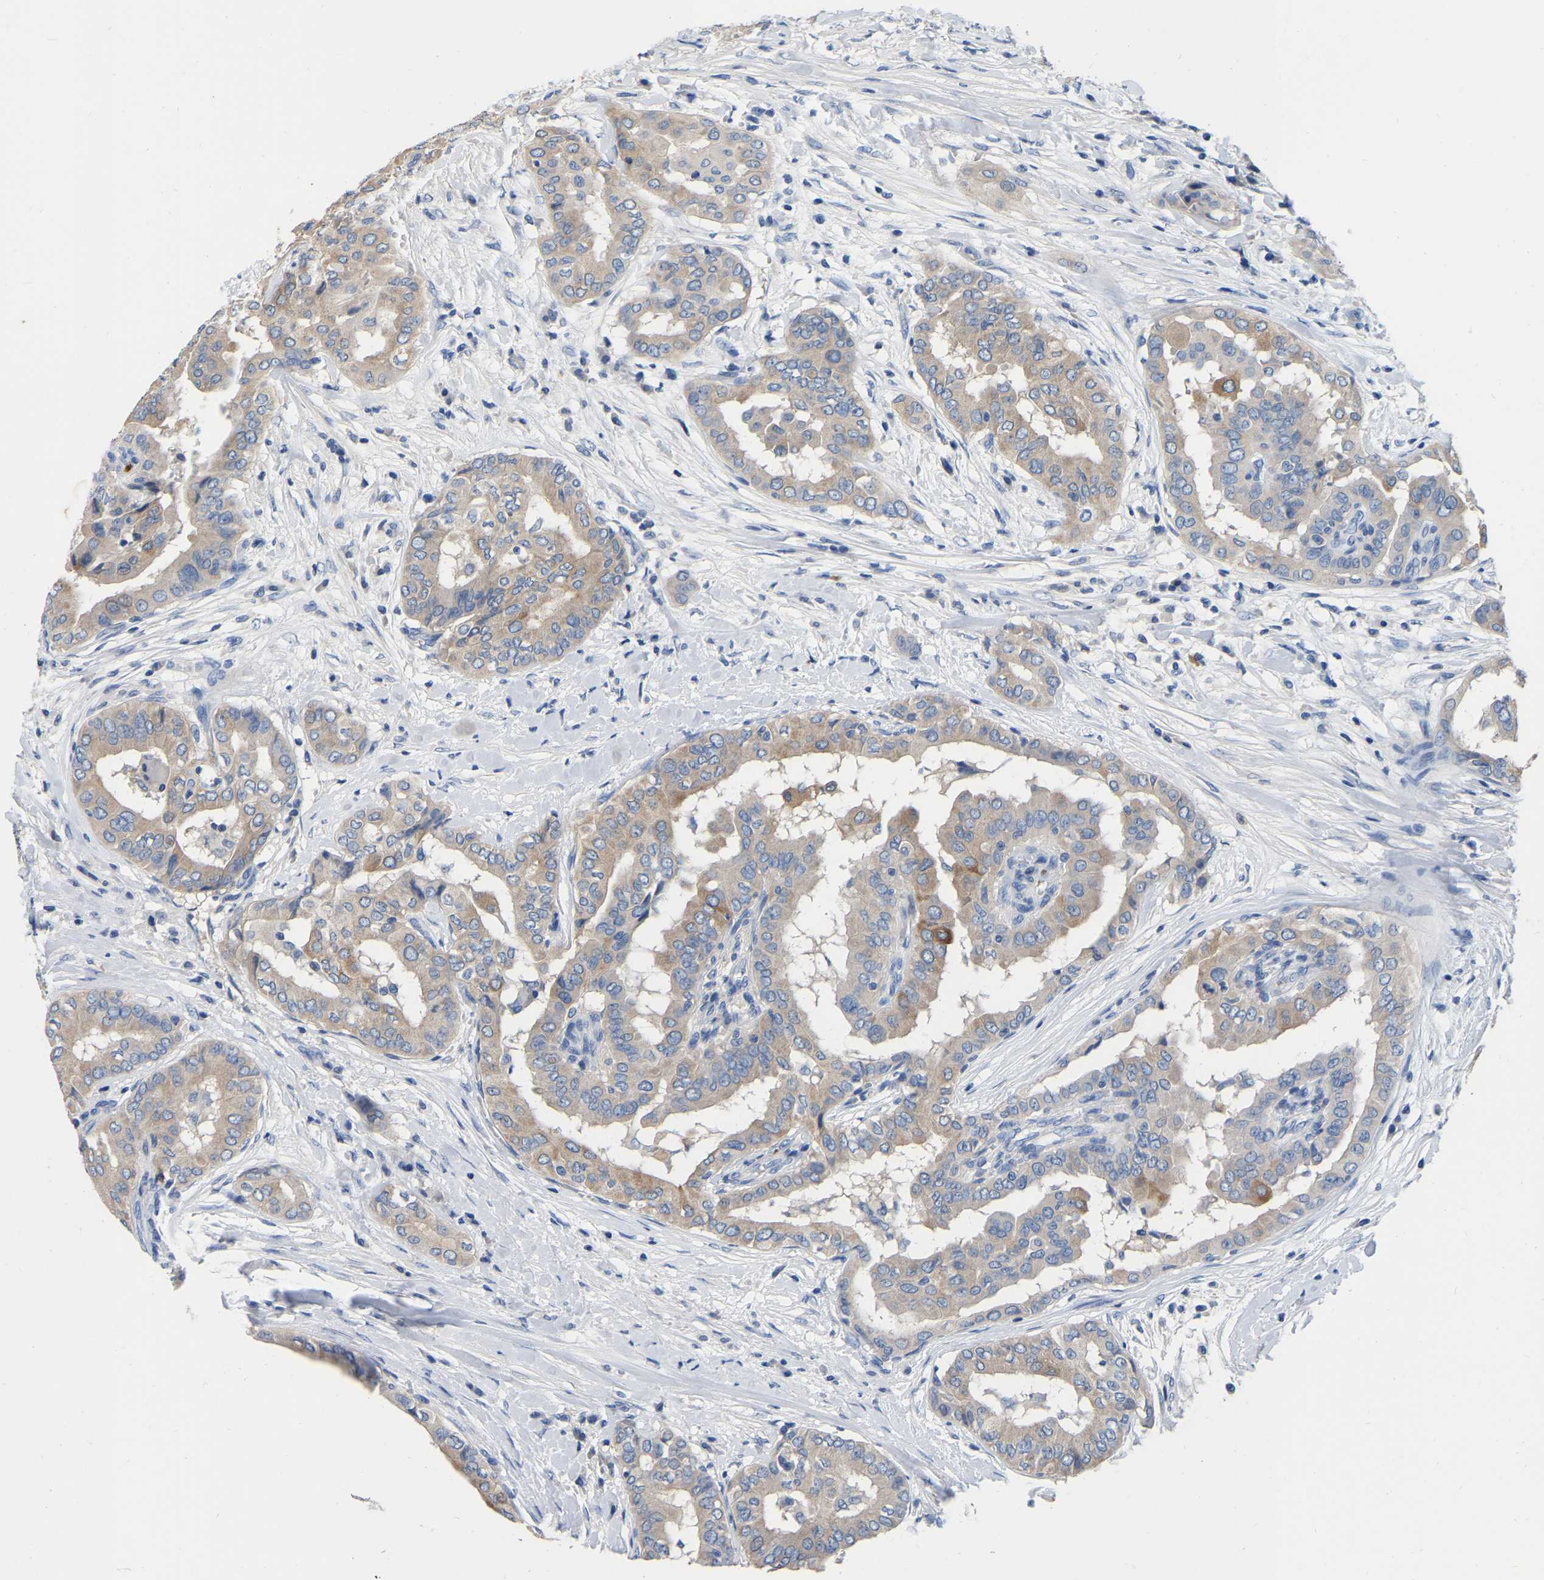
{"staining": {"intensity": "weak", "quantity": ">75%", "location": "cytoplasmic/membranous"}, "tissue": "thyroid cancer", "cell_type": "Tumor cells", "image_type": "cancer", "snomed": [{"axis": "morphology", "description": "Papillary adenocarcinoma, NOS"}, {"axis": "topography", "description": "Thyroid gland"}], "caption": "Protein analysis of papillary adenocarcinoma (thyroid) tissue shows weak cytoplasmic/membranous positivity in about >75% of tumor cells.", "gene": "RAB27B", "patient": {"sex": "male", "age": 33}}